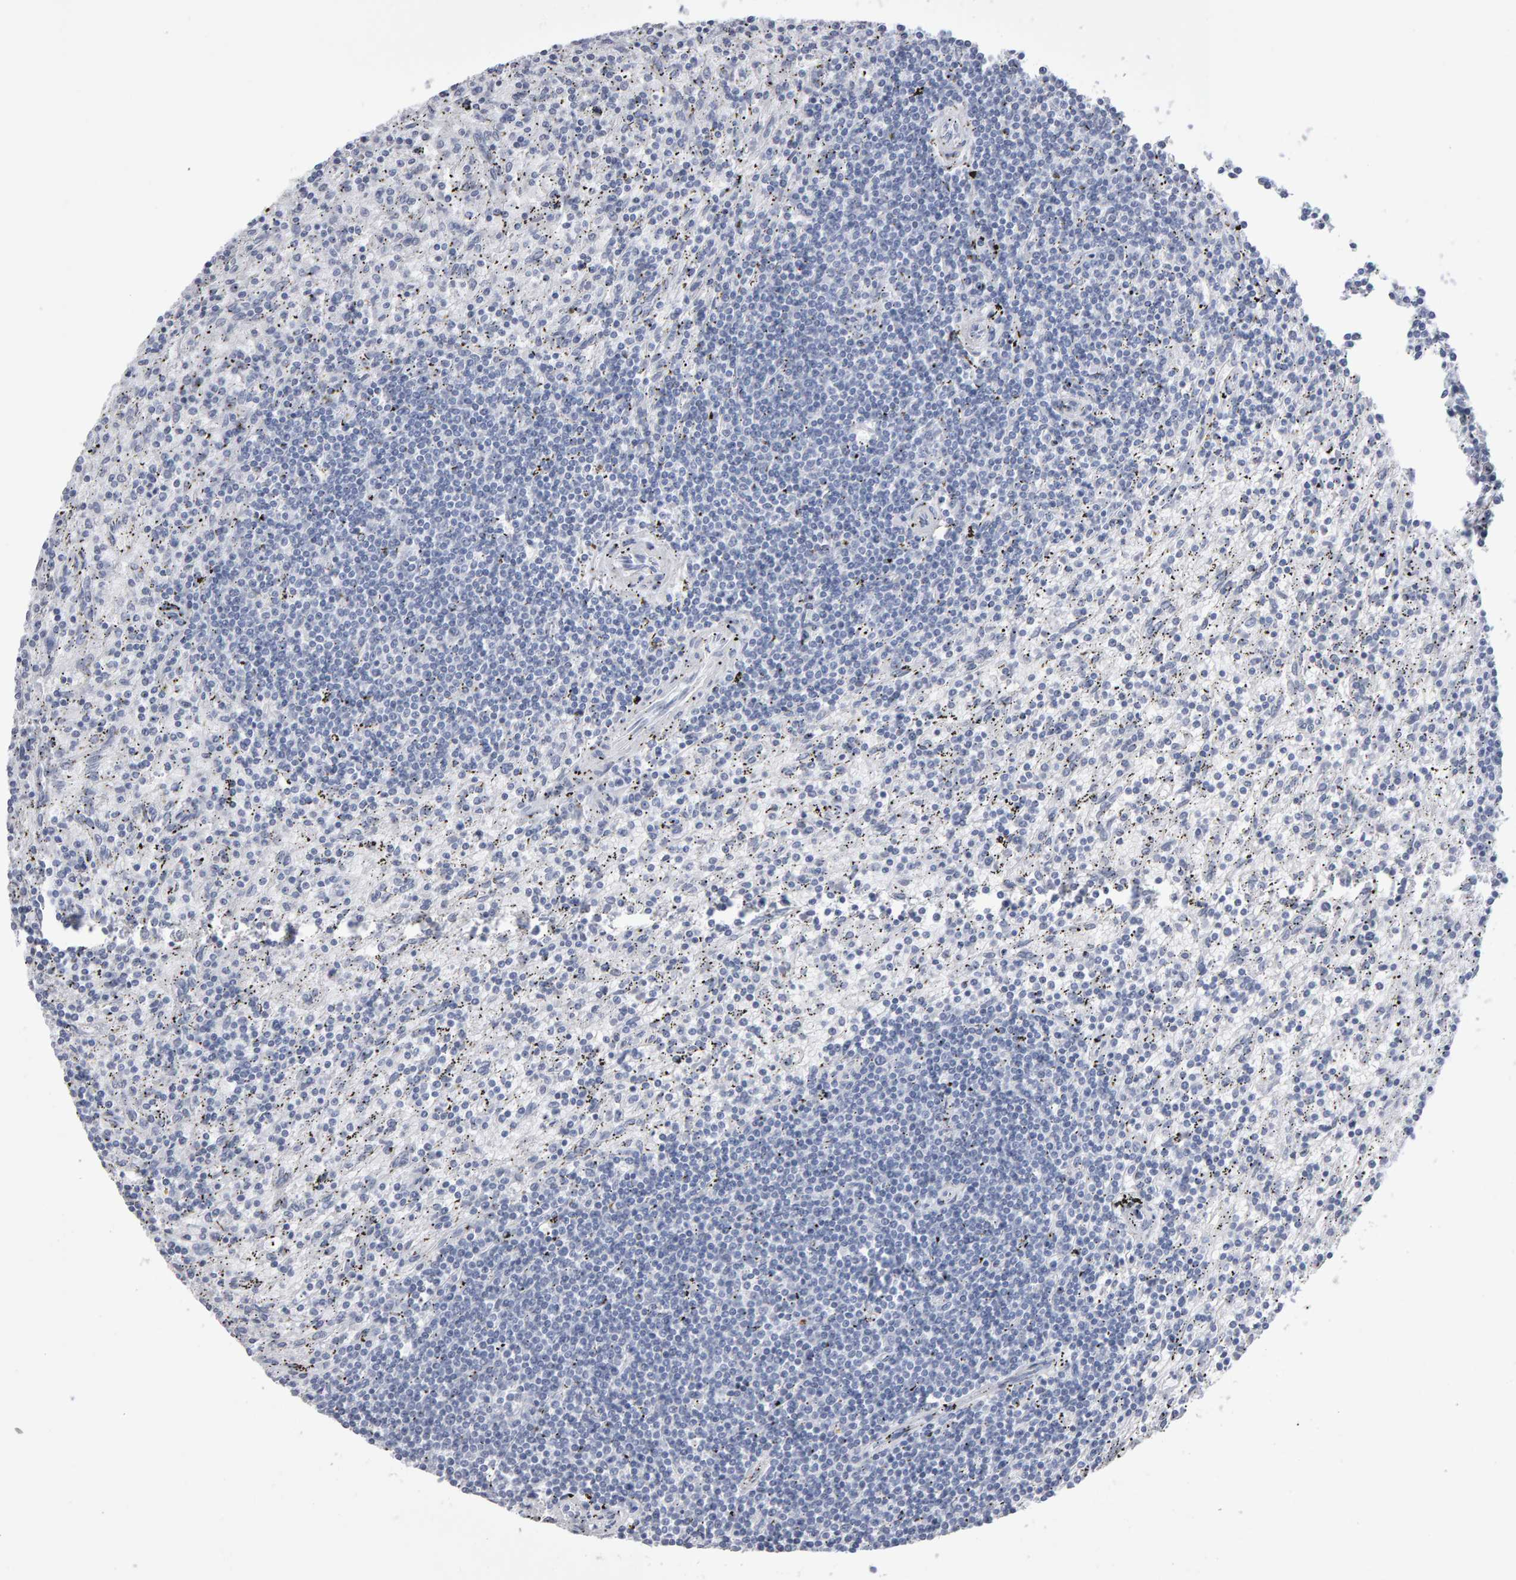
{"staining": {"intensity": "negative", "quantity": "none", "location": "none"}, "tissue": "lymphoma", "cell_type": "Tumor cells", "image_type": "cancer", "snomed": [{"axis": "morphology", "description": "Malignant lymphoma, non-Hodgkin's type, Low grade"}, {"axis": "topography", "description": "Spleen"}], "caption": "Lymphoma was stained to show a protein in brown. There is no significant staining in tumor cells.", "gene": "NCDN", "patient": {"sex": "male", "age": 76}}